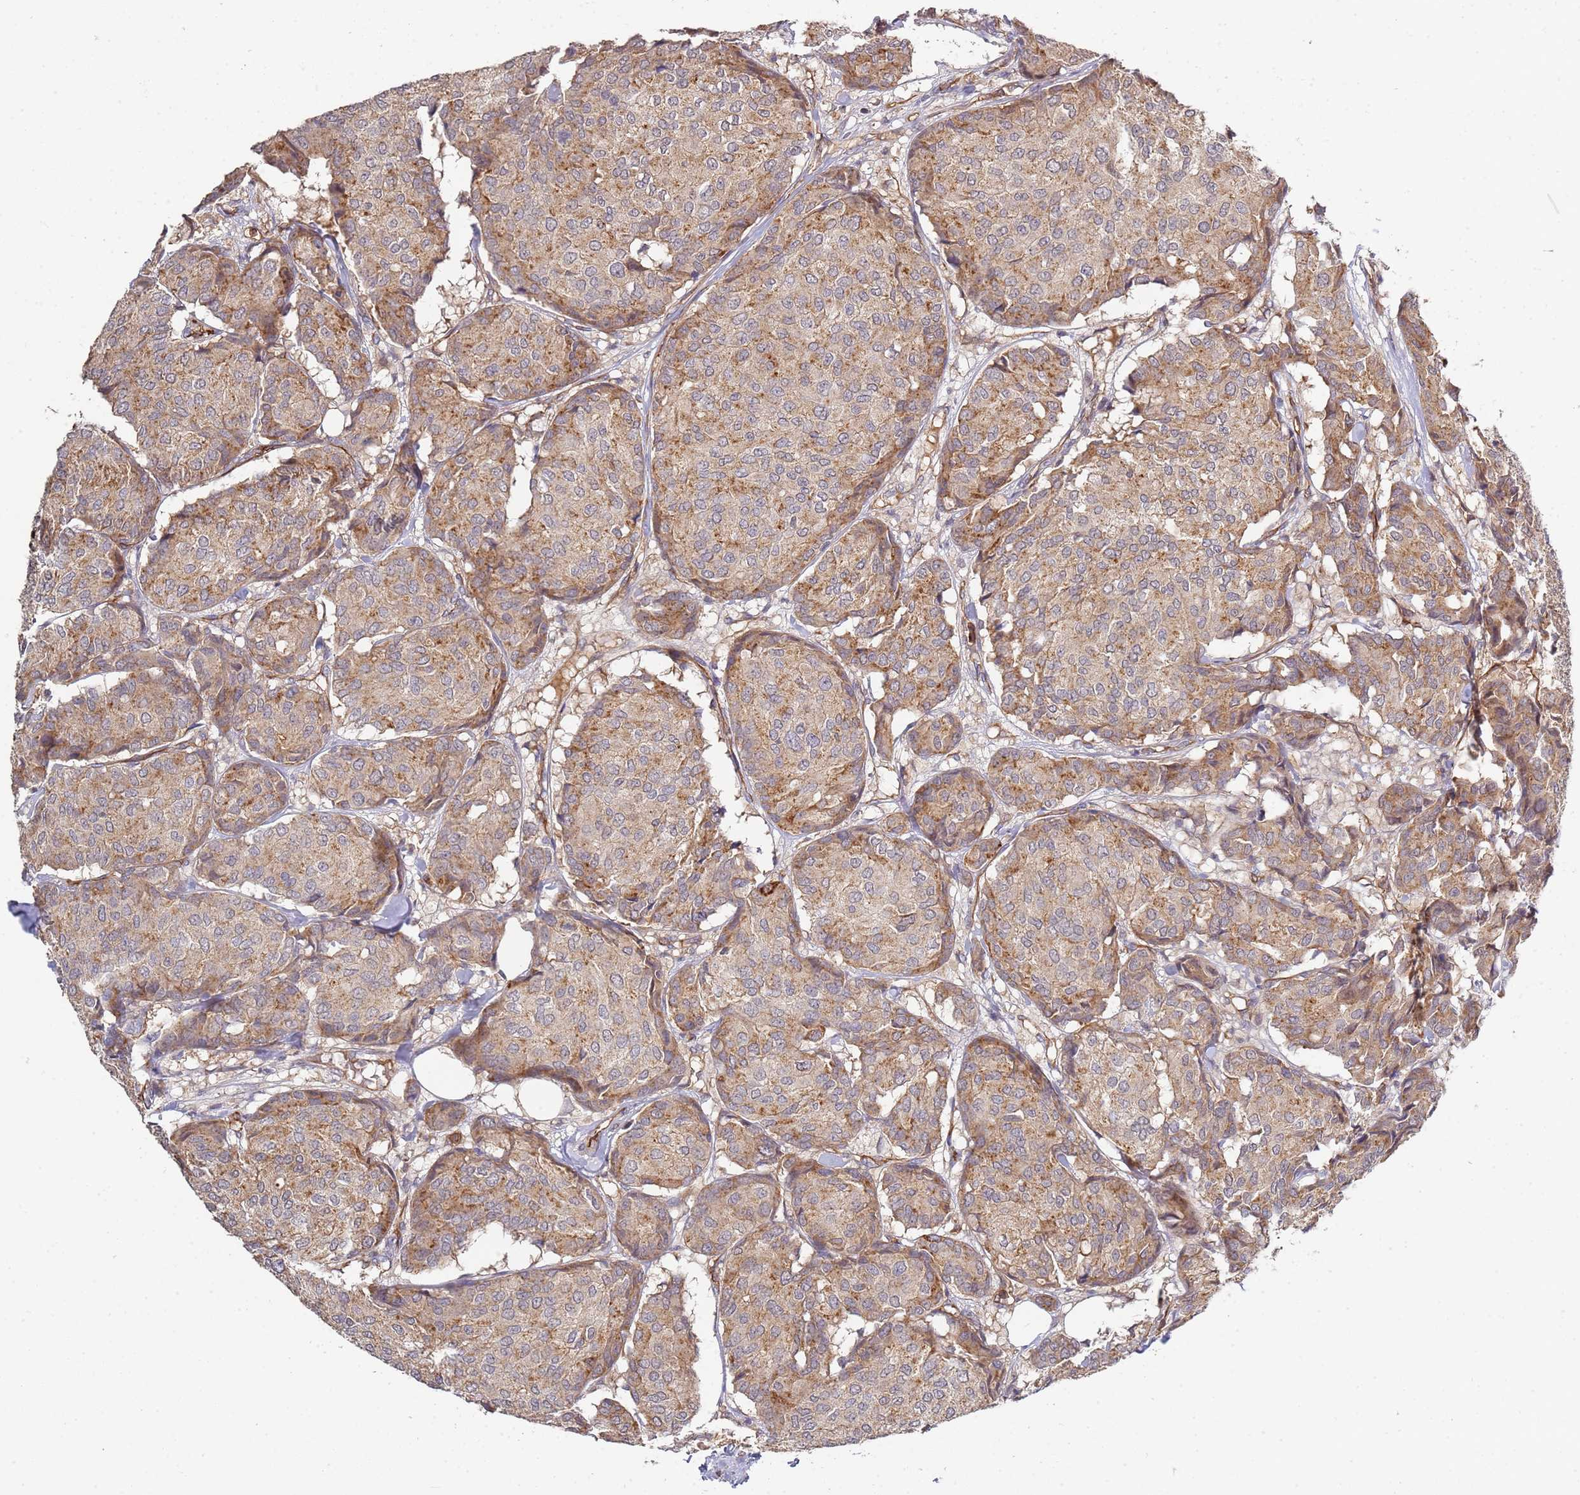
{"staining": {"intensity": "moderate", "quantity": ">75%", "location": "cytoplasmic/membranous"}, "tissue": "breast cancer", "cell_type": "Tumor cells", "image_type": "cancer", "snomed": [{"axis": "morphology", "description": "Duct carcinoma"}, {"axis": "topography", "description": "Breast"}], "caption": "Immunohistochemistry (IHC) (DAB) staining of breast cancer (intraductal carcinoma) demonstrates moderate cytoplasmic/membranous protein staining in approximately >75% of tumor cells. (DAB = brown stain, brightfield microscopy at high magnification).", "gene": "ABCB6", "patient": {"sex": "female", "age": 75}}